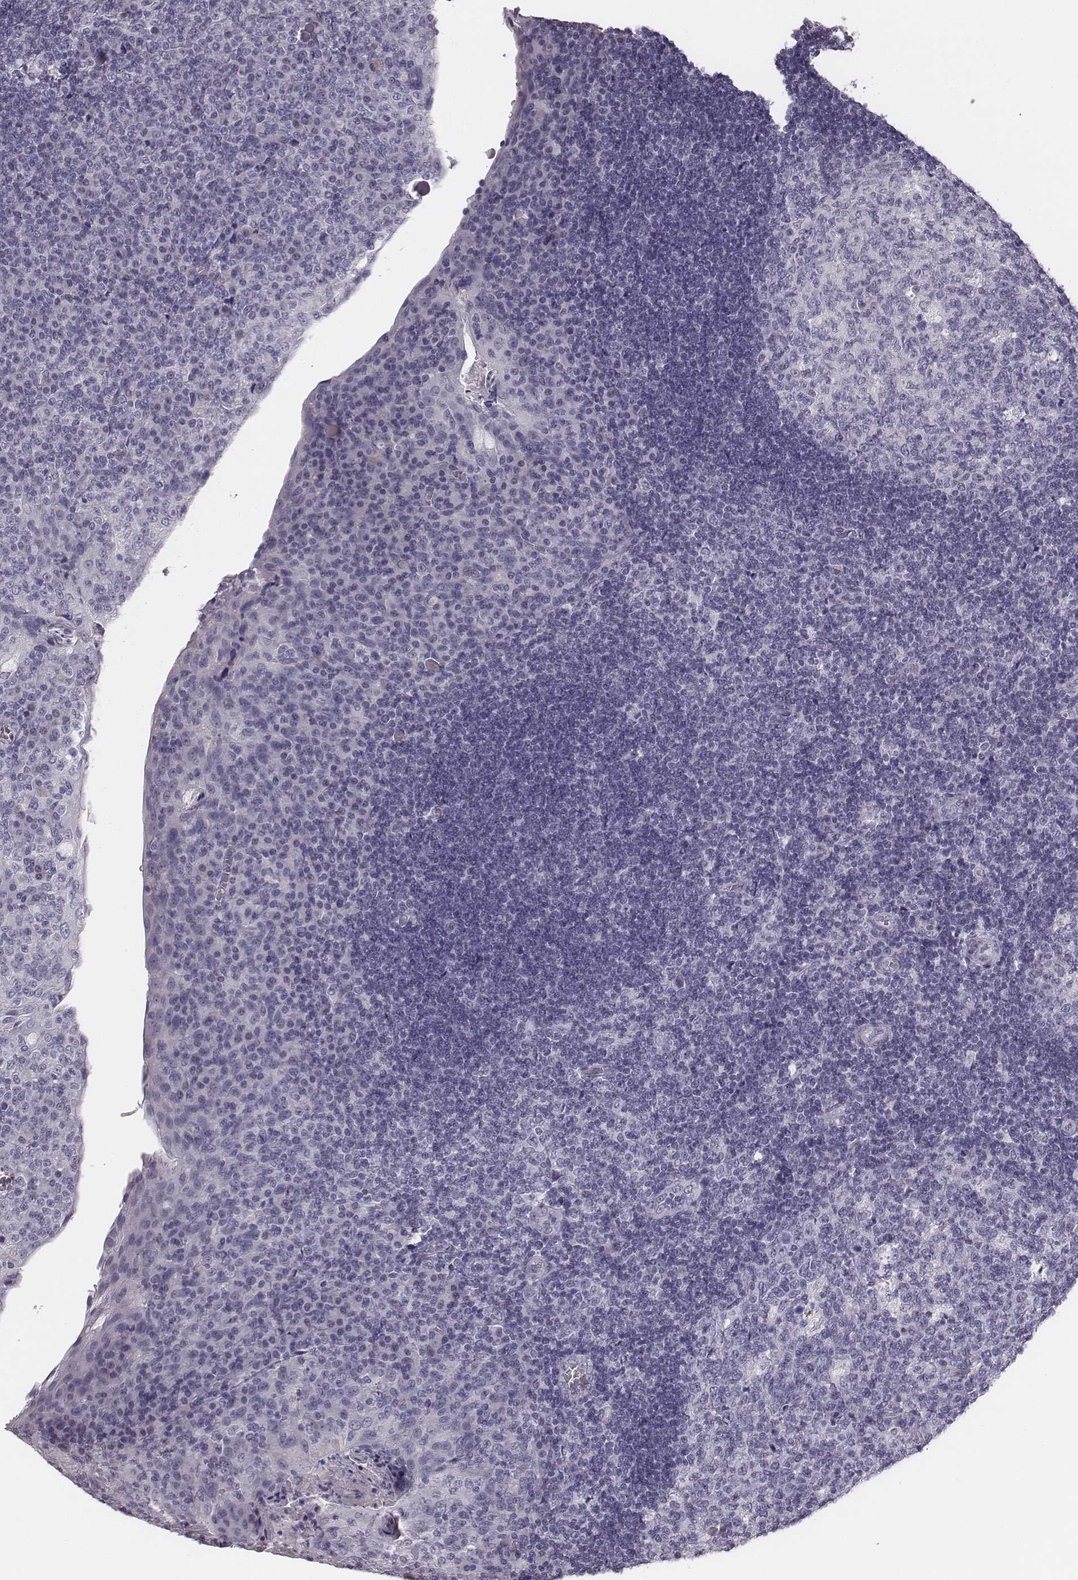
{"staining": {"intensity": "negative", "quantity": "none", "location": "none"}, "tissue": "tonsil", "cell_type": "Germinal center cells", "image_type": "normal", "snomed": [{"axis": "morphology", "description": "Normal tissue, NOS"}, {"axis": "topography", "description": "Tonsil"}], "caption": "Human tonsil stained for a protein using immunohistochemistry exhibits no staining in germinal center cells.", "gene": "CSHL1", "patient": {"sex": "male", "age": 17}}